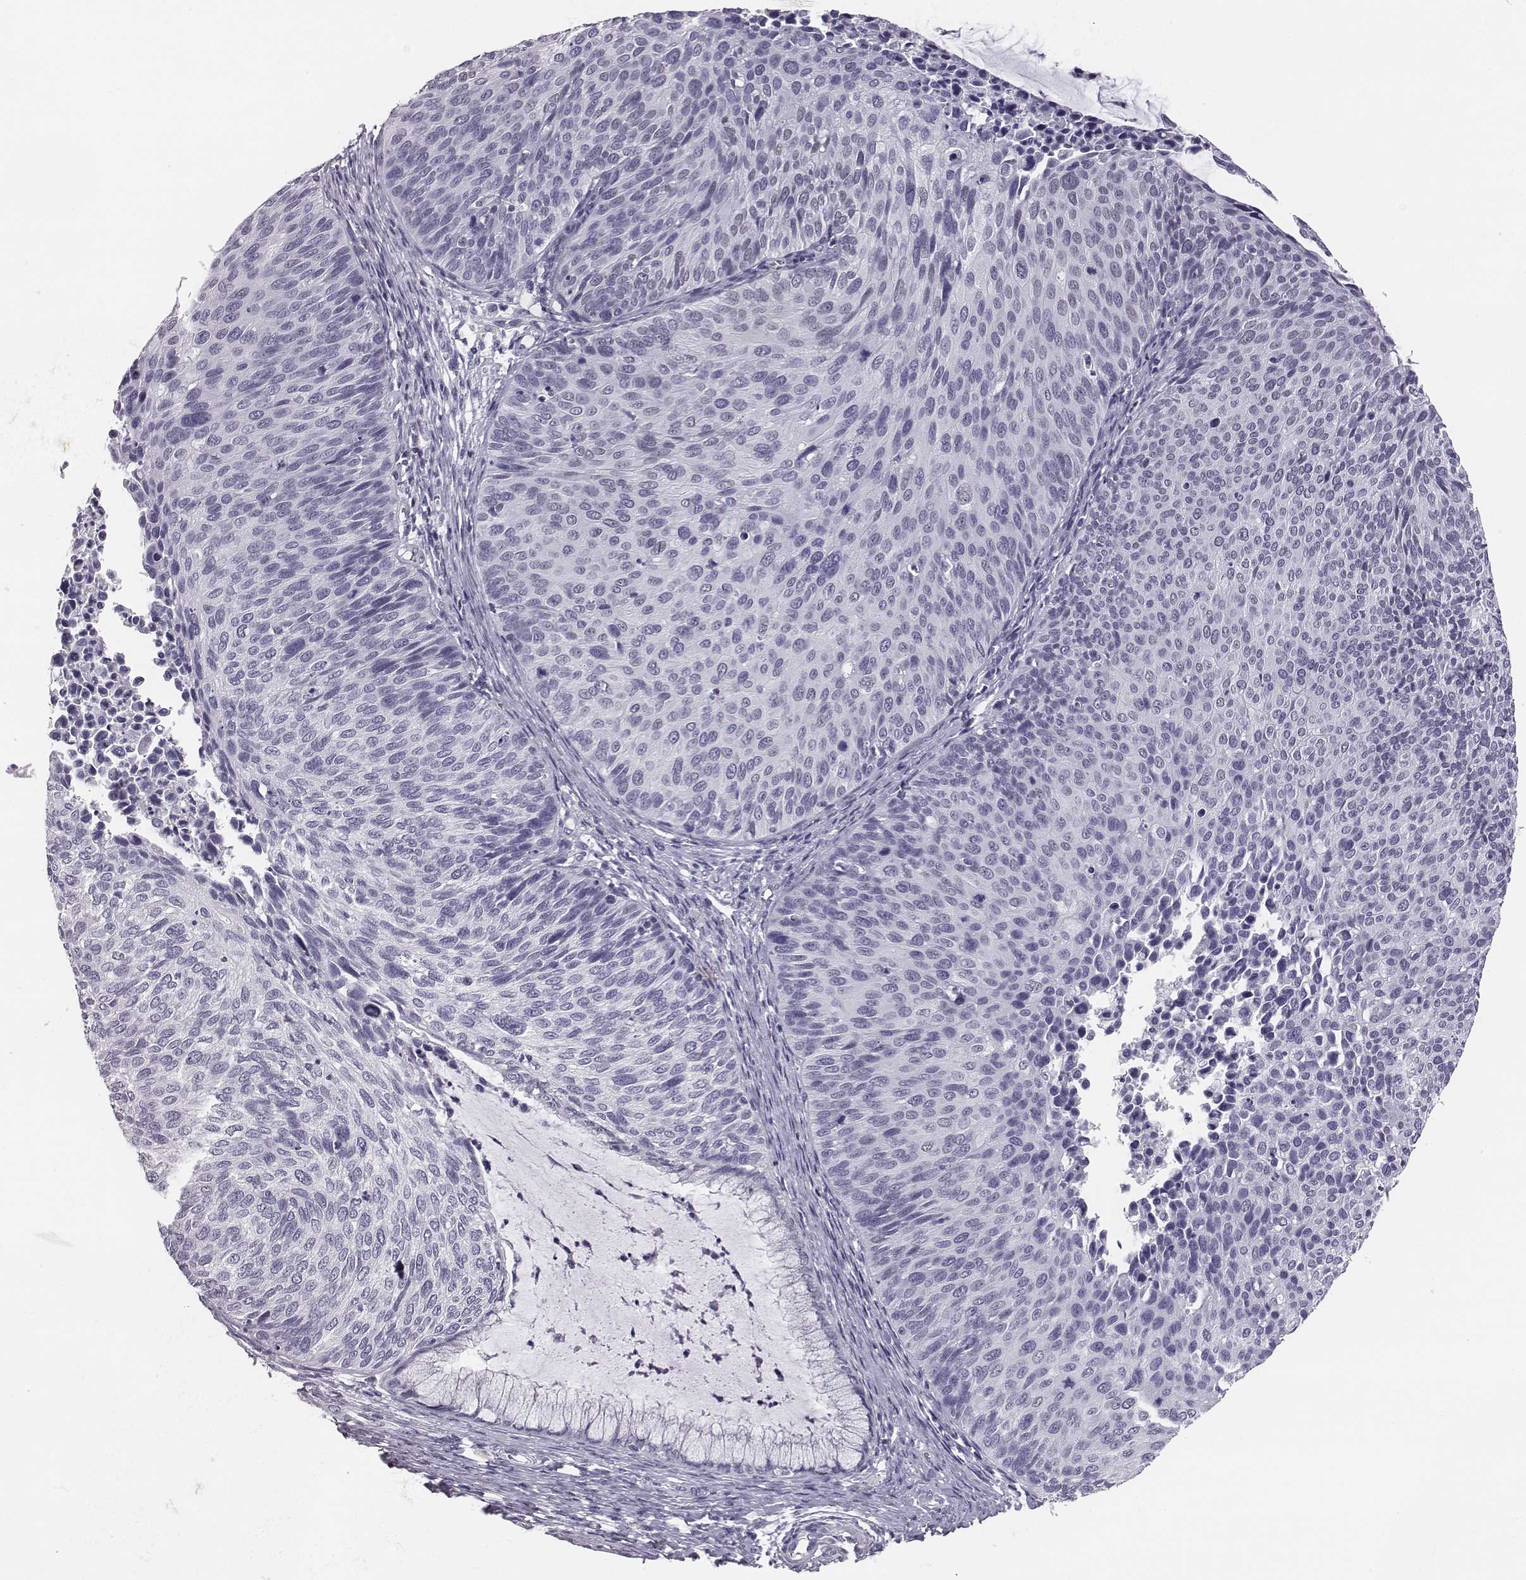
{"staining": {"intensity": "negative", "quantity": "none", "location": "none"}, "tissue": "cervical cancer", "cell_type": "Tumor cells", "image_type": "cancer", "snomed": [{"axis": "morphology", "description": "Squamous cell carcinoma, NOS"}, {"axis": "topography", "description": "Cervix"}], "caption": "Protein analysis of cervical cancer exhibits no significant staining in tumor cells.", "gene": "ACOD1", "patient": {"sex": "female", "age": 36}}